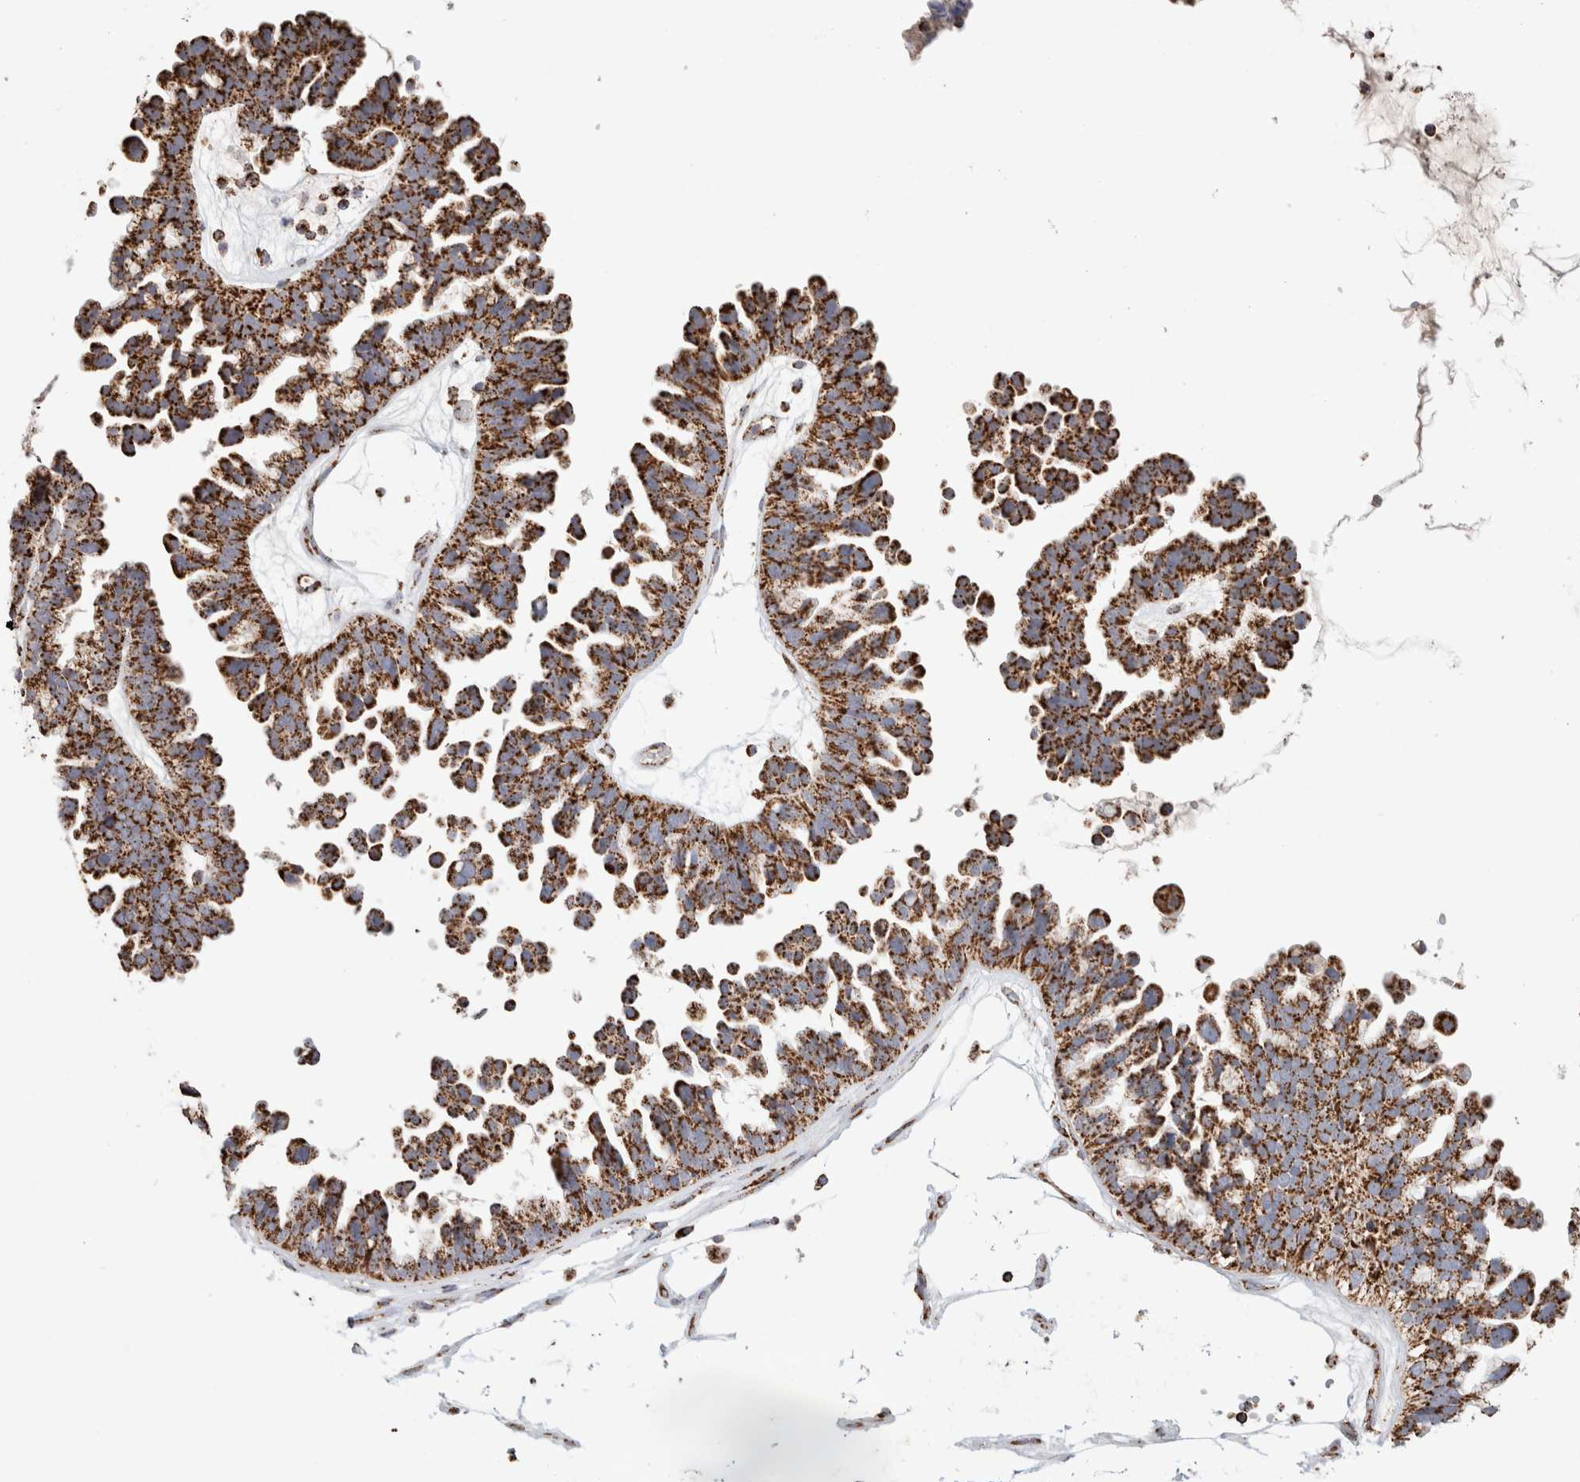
{"staining": {"intensity": "strong", "quantity": ">75%", "location": "cytoplasmic/membranous"}, "tissue": "ovarian cancer", "cell_type": "Tumor cells", "image_type": "cancer", "snomed": [{"axis": "morphology", "description": "Cystadenocarcinoma, serous, NOS"}, {"axis": "topography", "description": "Ovary"}], "caption": "There is high levels of strong cytoplasmic/membranous staining in tumor cells of ovarian cancer (serous cystadenocarcinoma), as demonstrated by immunohistochemical staining (brown color).", "gene": "C1QBP", "patient": {"sex": "female", "age": 56}}